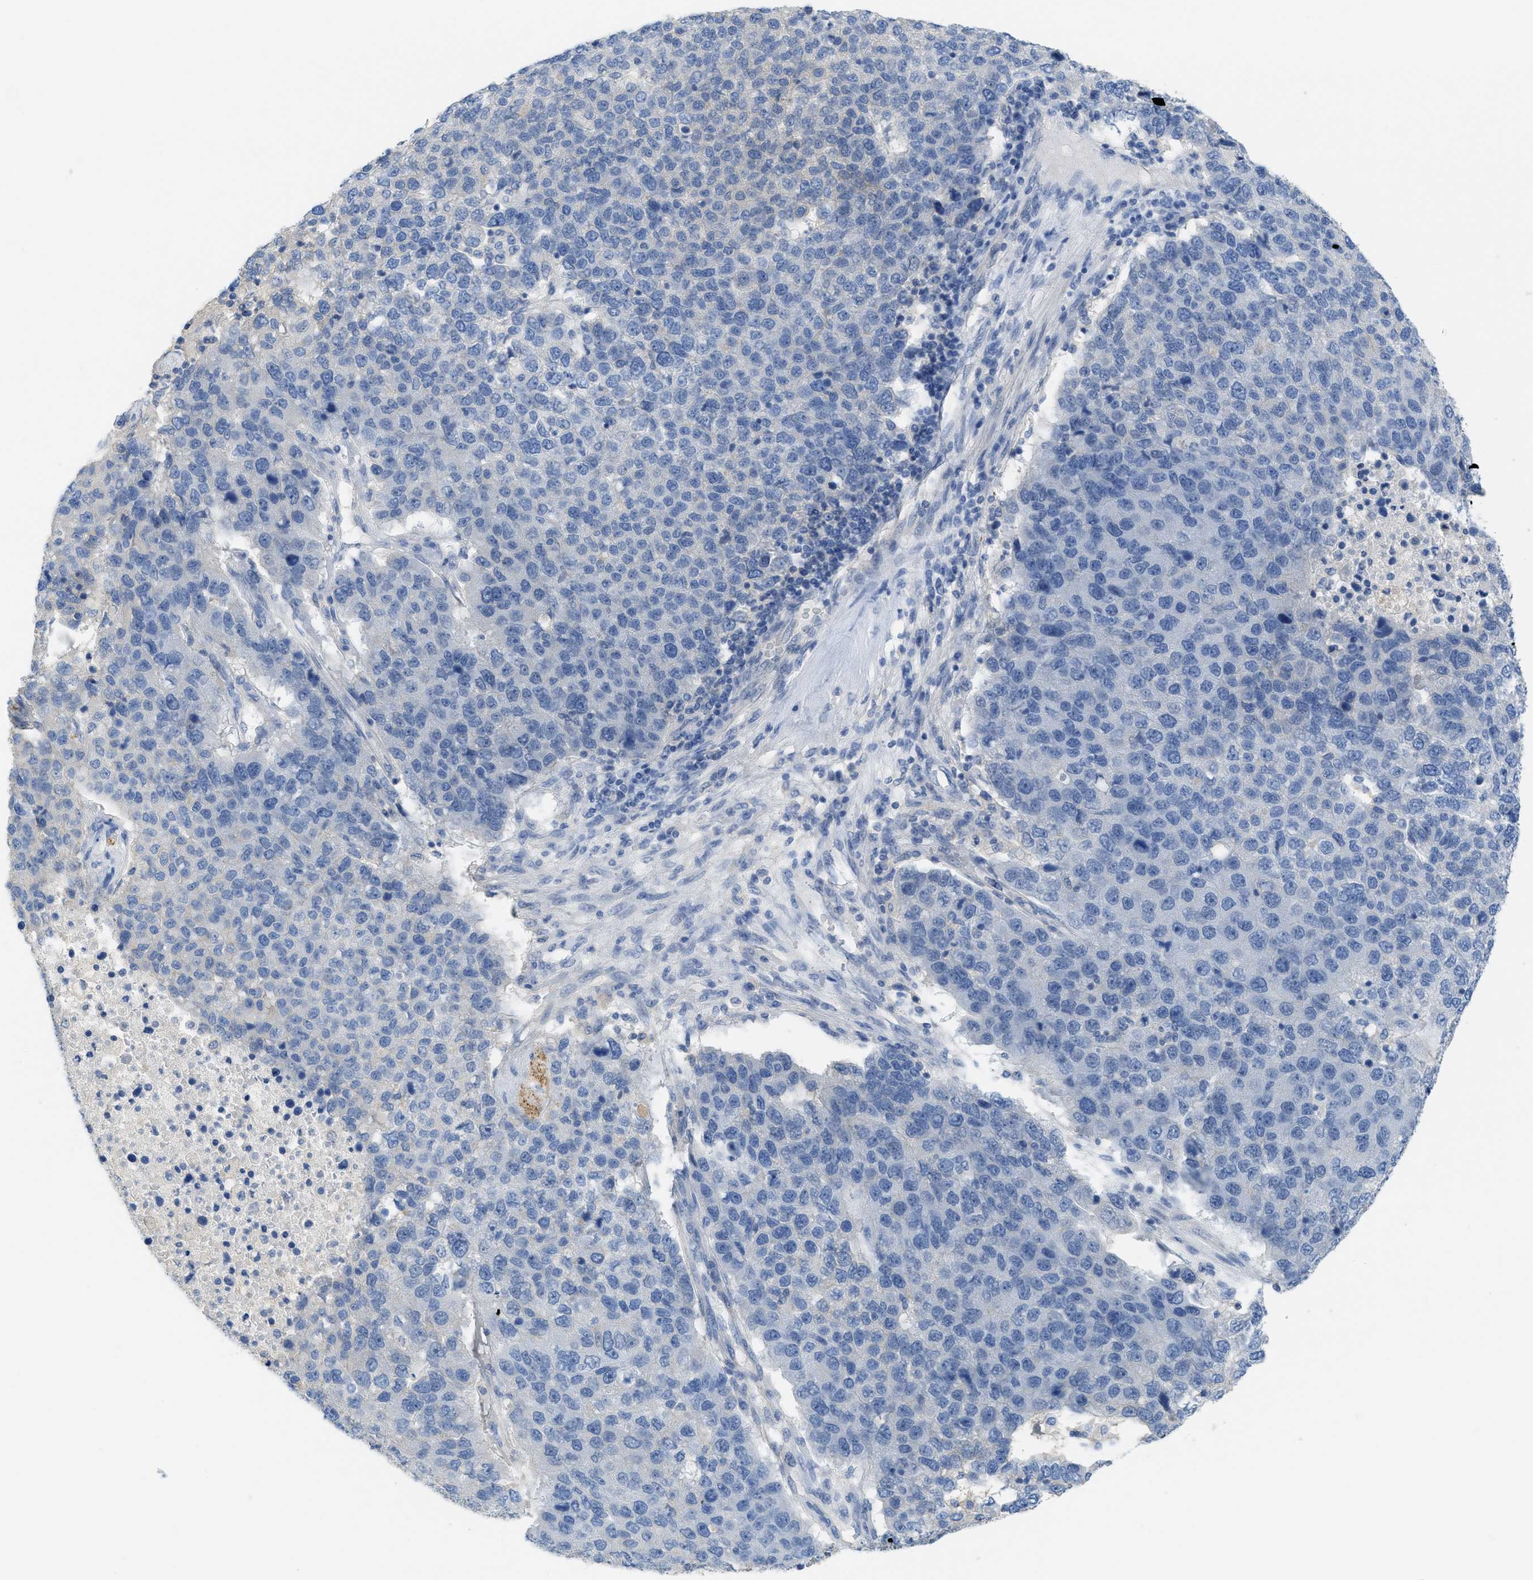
{"staining": {"intensity": "negative", "quantity": "none", "location": "none"}, "tissue": "pancreatic cancer", "cell_type": "Tumor cells", "image_type": "cancer", "snomed": [{"axis": "morphology", "description": "Adenocarcinoma, NOS"}, {"axis": "topography", "description": "Pancreas"}], "caption": "Tumor cells are negative for protein expression in human pancreatic cancer.", "gene": "CNNM4", "patient": {"sex": "female", "age": 61}}